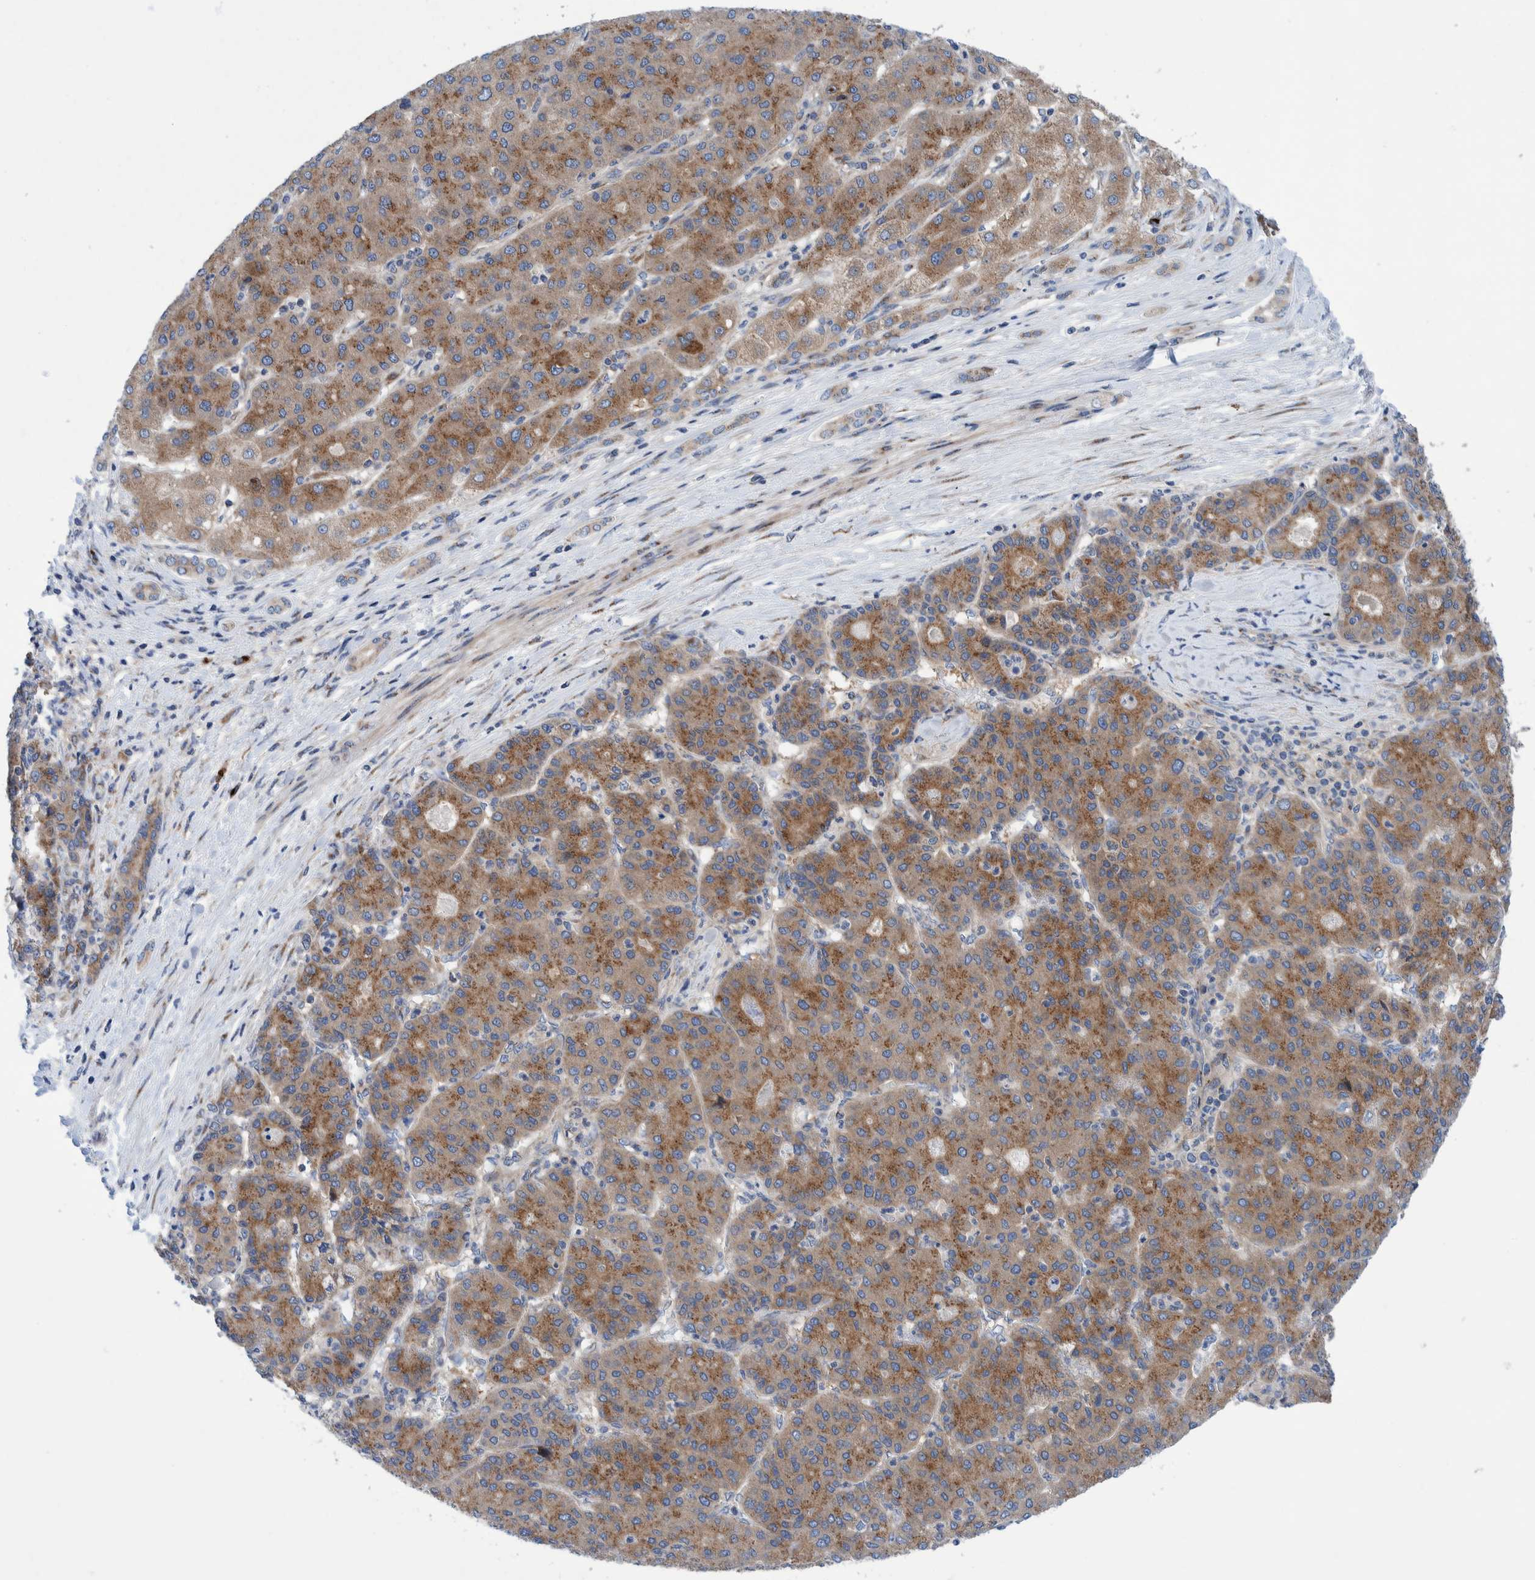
{"staining": {"intensity": "moderate", "quantity": ">75%", "location": "cytoplasmic/membranous"}, "tissue": "liver cancer", "cell_type": "Tumor cells", "image_type": "cancer", "snomed": [{"axis": "morphology", "description": "Carcinoma, Hepatocellular, NOS"}, {"axis": "topography", "description": "Liver"}], "caption": "The photomicrograph displays a brown stain indicating the presence of a protein in the cytoplasmic/membranous of tumor cells in liver cancer.", "gene": "TRIM58", "patient": {"sex": "male", "age": 65}}